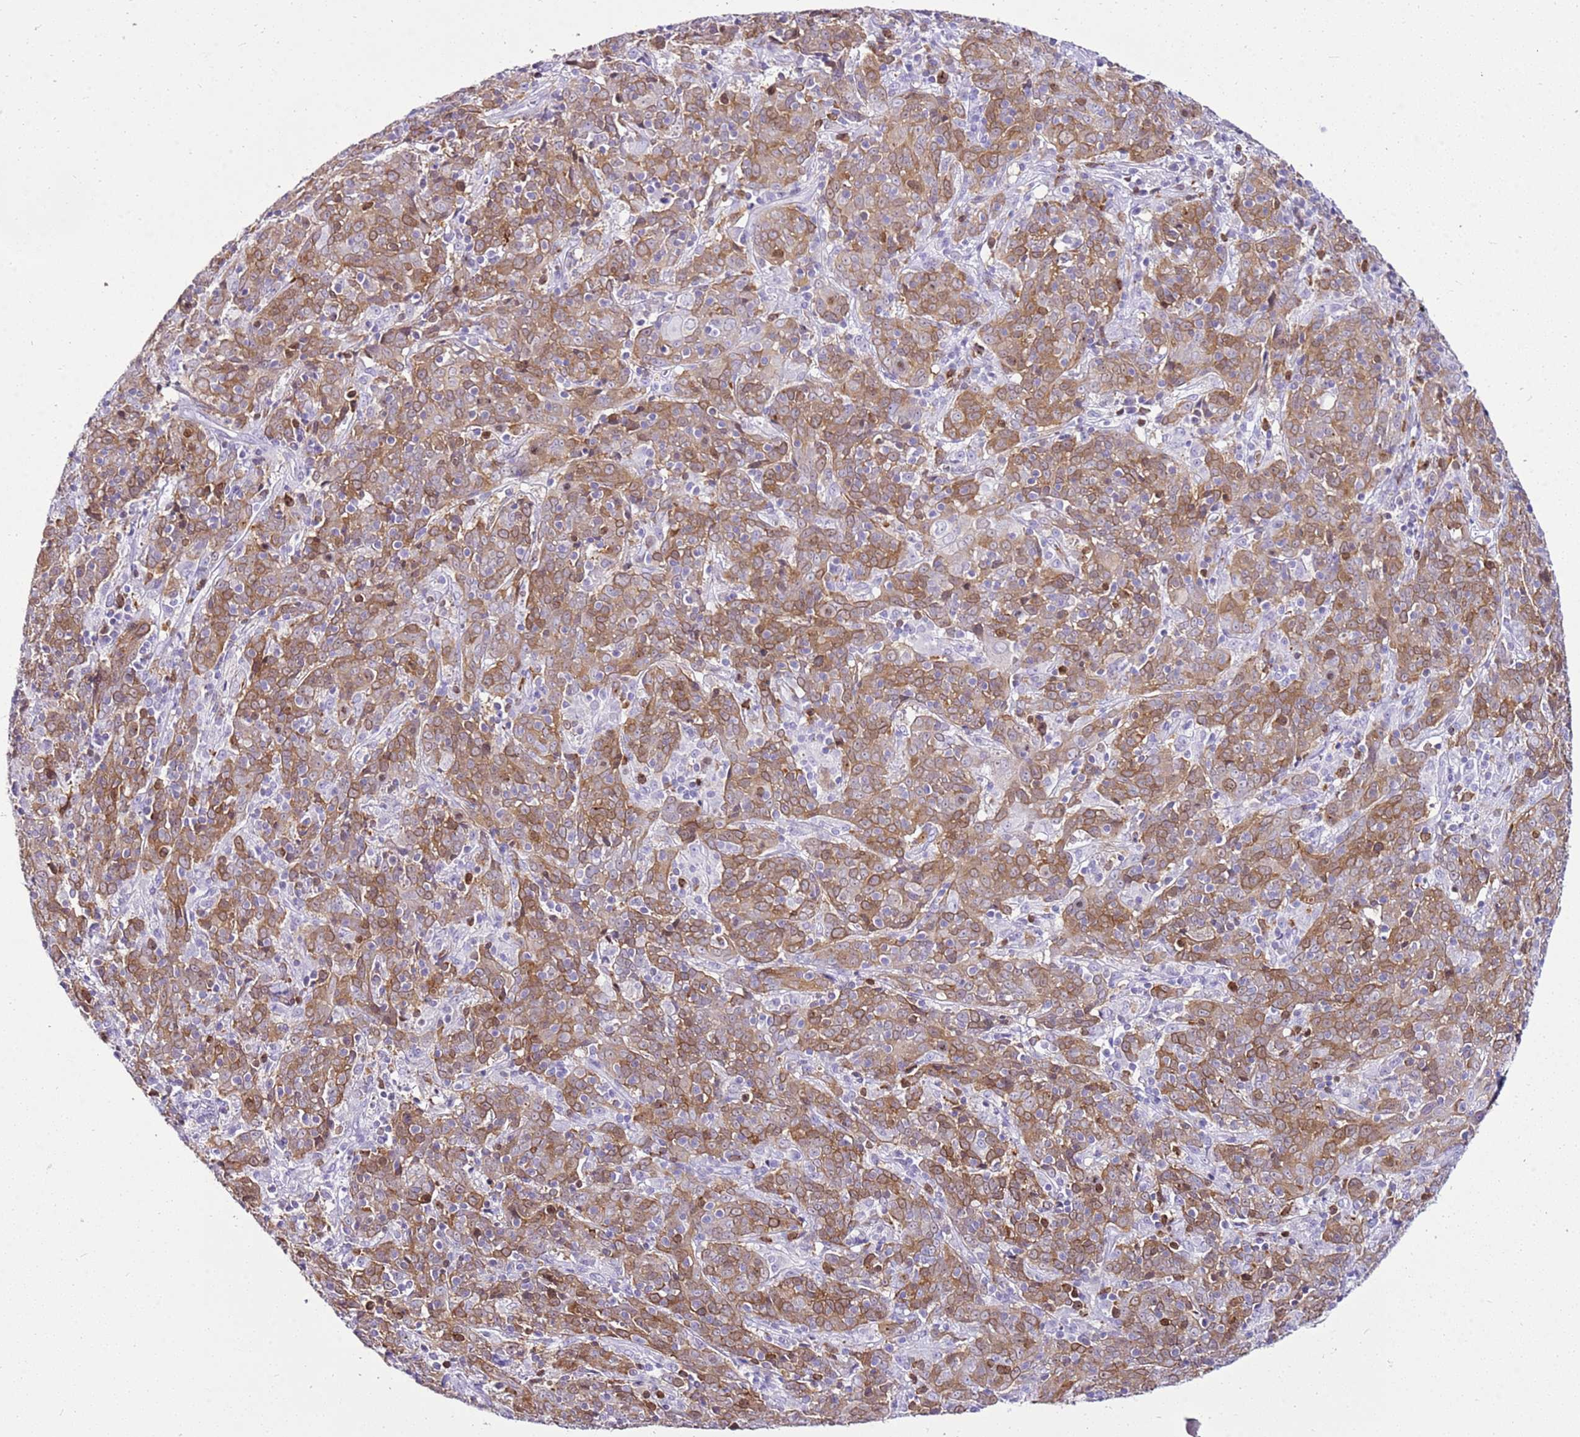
{"staining": {"intensity": "moderate", "quantity": ">75%", "location": "cytoplasmic/membranous"}, "tissue": "cervical cancer", "cell_type": "Tumor cells", "image_type": "cancer", "snomed": [{"axis": "morphology", "description": "Squamous cell carcinoma, NOS"}, {"axis": "topography", "description": "Cervix"}], "caption": "Cervical cancer (squamous cell carcinoma) was stained to show a protein in brown. There is medium levels of moderate cytoplasmic/membranous positivity in about >75% of tumor cells.", "gene": "SPC25", "patient": {"sex": "female", "age": 67}}